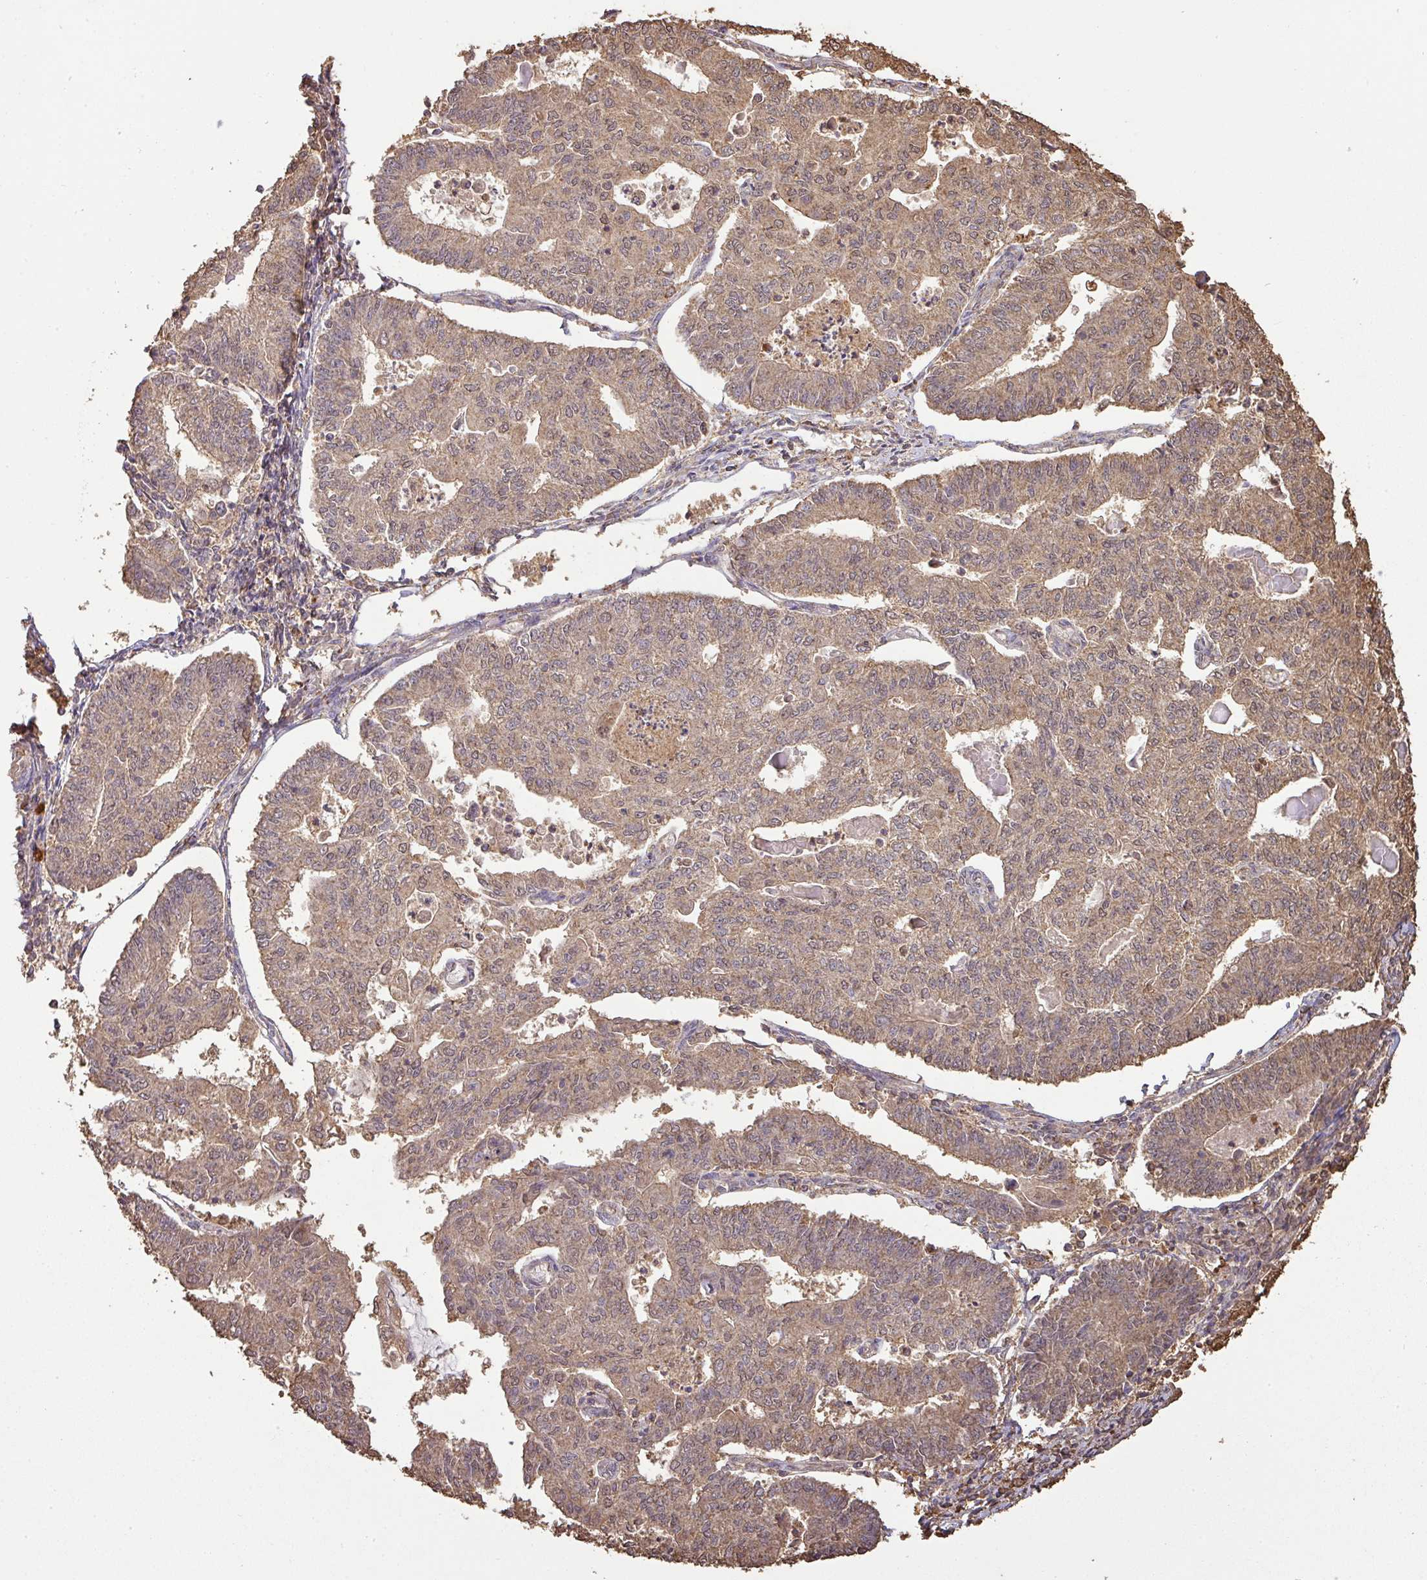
{"staining": {"intensity": "moderate", "quantity": ">75%", "location": "cytoplasmic/membranous"}, "tissue": "endometrial cancer", "cell_type": "Tumor cells", "image_type": "cancer", "snomed": [{"axis": "morphology", "description": "Adenocarcinoma, NOS"}, {"axis": "topography", "description": "Endometrium"}], "caption": "Immunohistochemistry of endometrial adenocarcinoma shows medium levels of moderate cytoplasmic/membranous staining in approximately >75% of tumor cells. The protein of interest is stained brown, and the nuclei are stained in blue (DAB (3,3'-diaminobenzidine) IHC with brightfield microscopy, high magnification).", "gene": "ATAT1", "patient": {"sex": "female", "age": 56}}